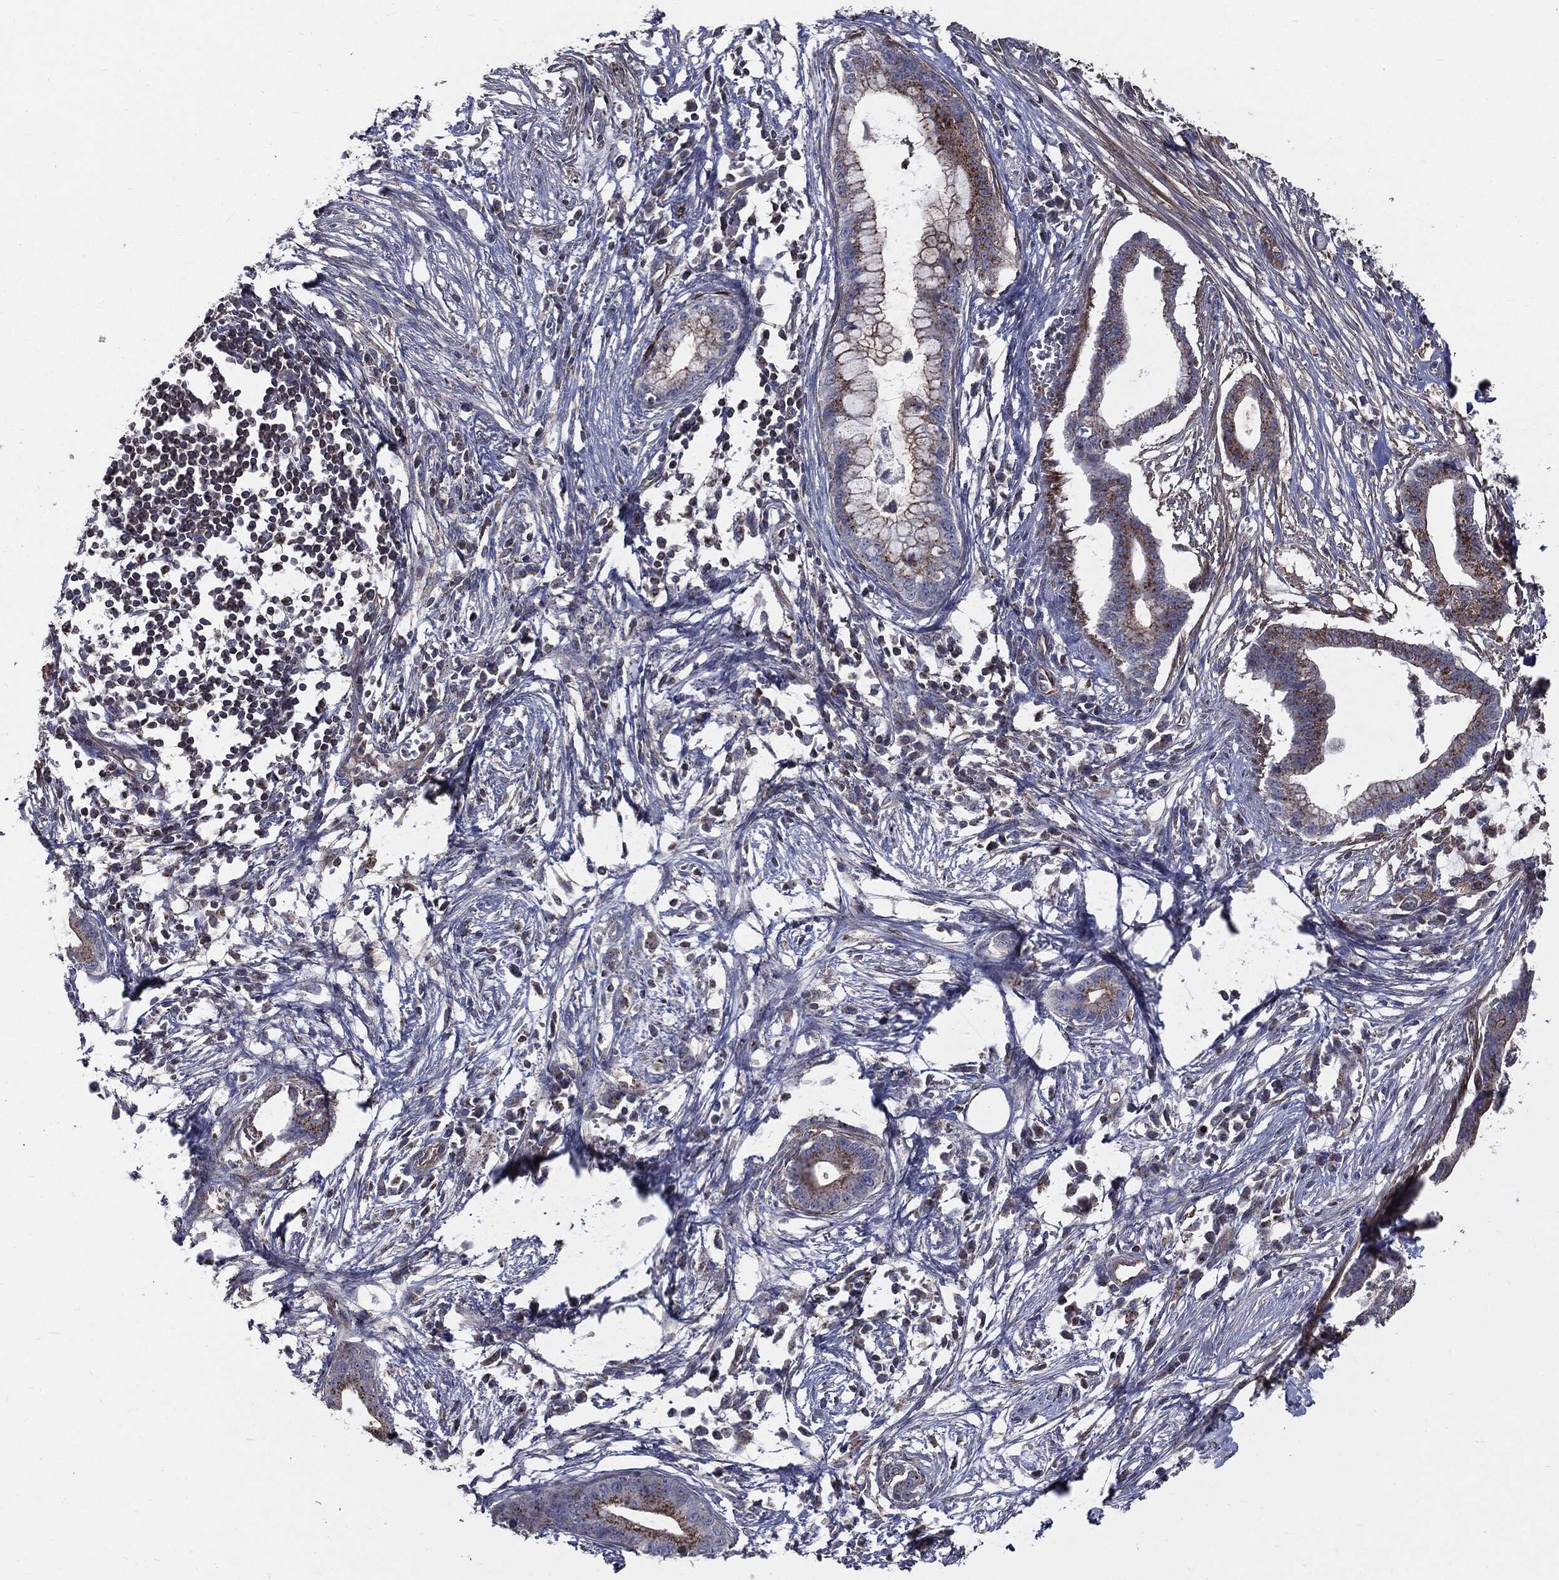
{"staining": {"intensity": "moderate", "quantity": "<25%", "location": "cytoplasmic/membranous"}, "tissue": "pancreatic cancer", "cell_type": "Tumor cells", "image_type": "cancer", "snomed": [{"axis": "morphology", "description": "Normal tissue, NOS"}, {"axis": "morphology", "description": "Adenocarcinoma, NOS"}, {"axis": "topography", "description": "Pancreas"}], "caption": "Adenocarcinoma (pancreatic) tissue shows moderate cytoplasmic/membranous expression in about <25% of tumor cells, visualized by immunohistochemistry. The protein is stained brown, and the nuclei are stained in blue (DAB IHC with brightfield microscopy, high magnification).", "gene": "PDCD6IP", "patient": {"sex": "female", "age": 58}}